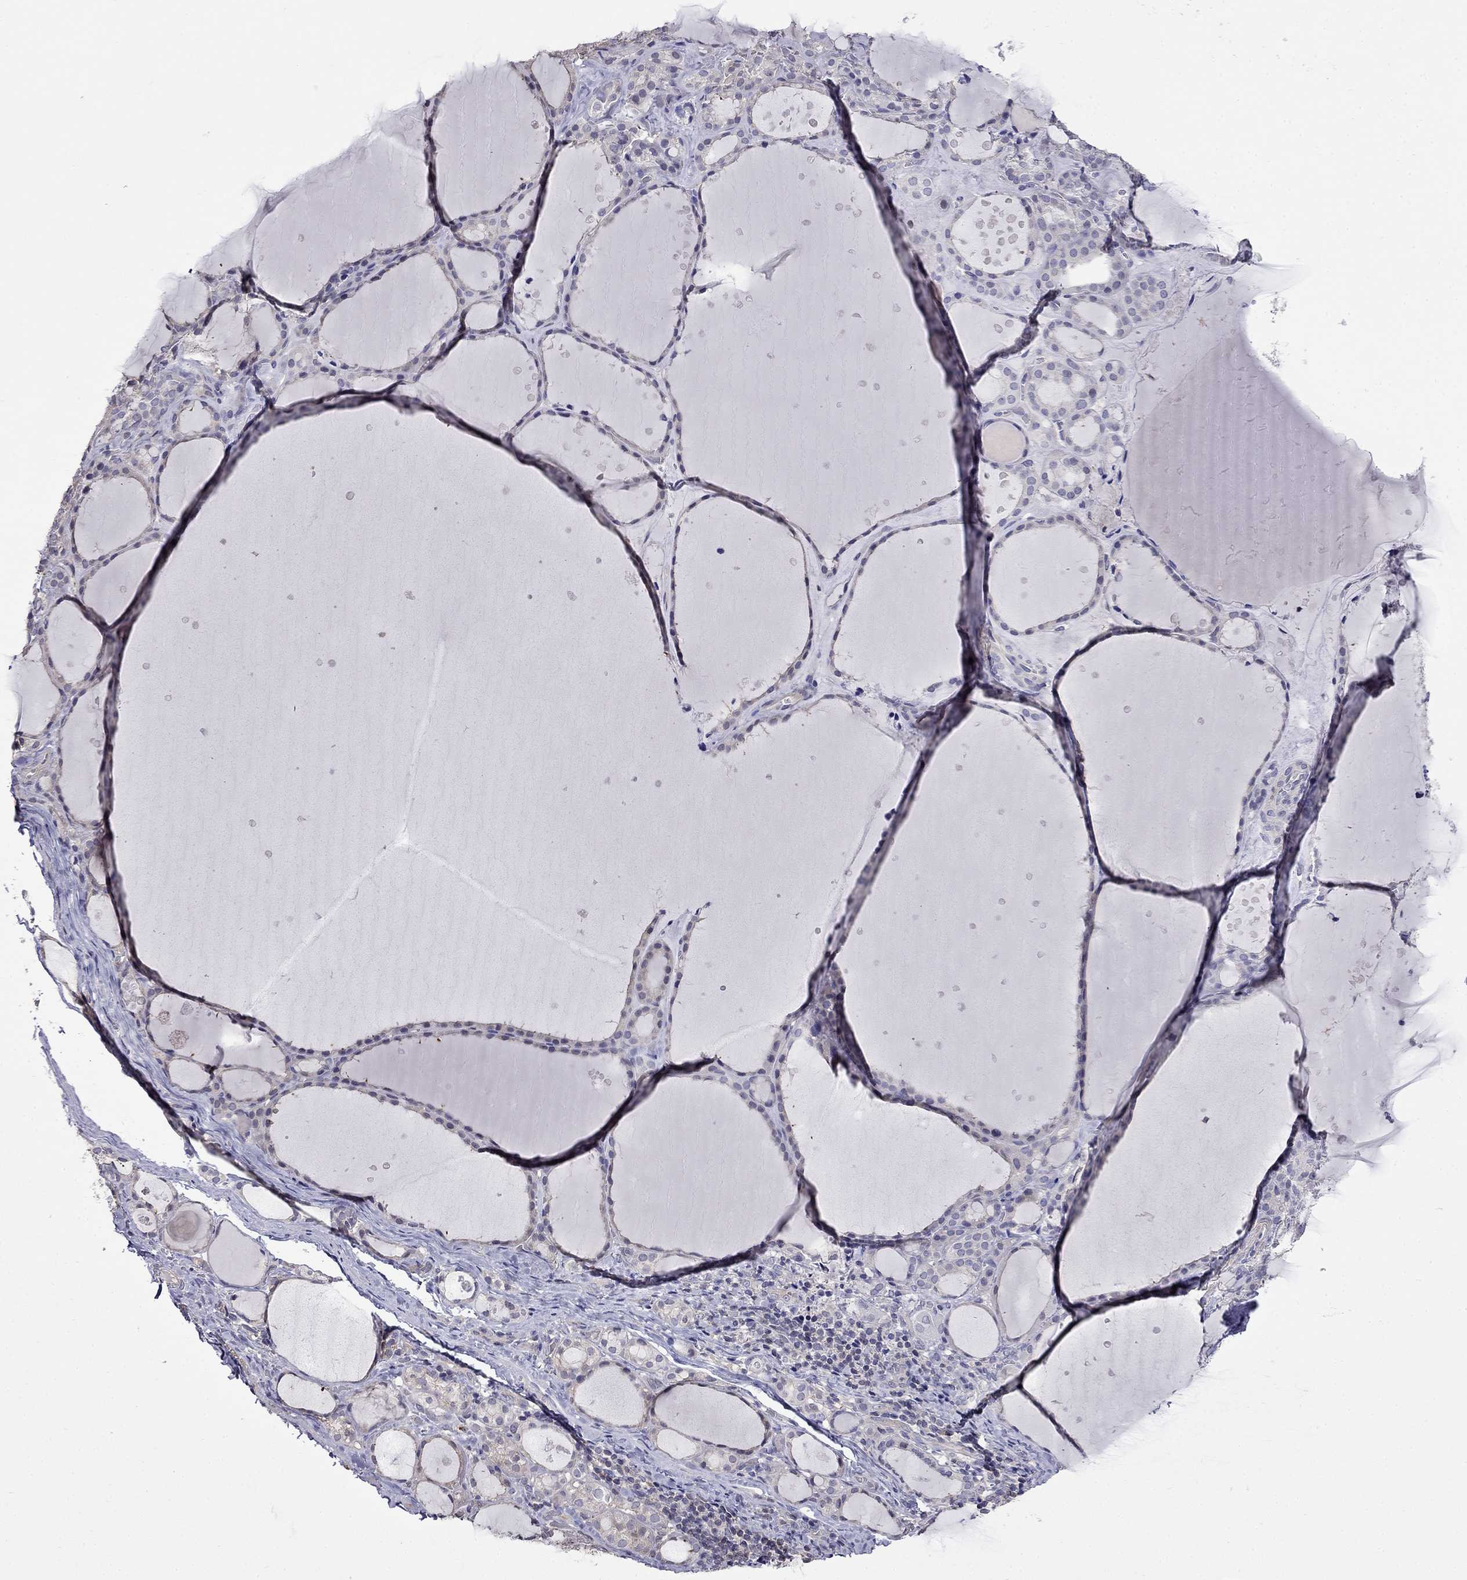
{"staining": {"intensity": "negative", "quantity": "none", "location": "none"}, "tissue": "thyroid gland", "cell_type": "Glandular cells", "image_type": "normal", "snomed": [{"axis": "morphology", "description": "Normal tissue, NOS"}, {"axis": "topography", "description": "Thyroid gland"}], "caption": "This micrograph is of normal thyroid gland stained with immunohistochemistry to label a protein in brown with the nuclei are counter-stained blue. There is no staining in glandular cells.", "gene": "GUCA1B", "patient": {"sex": "male", "age": 68}}